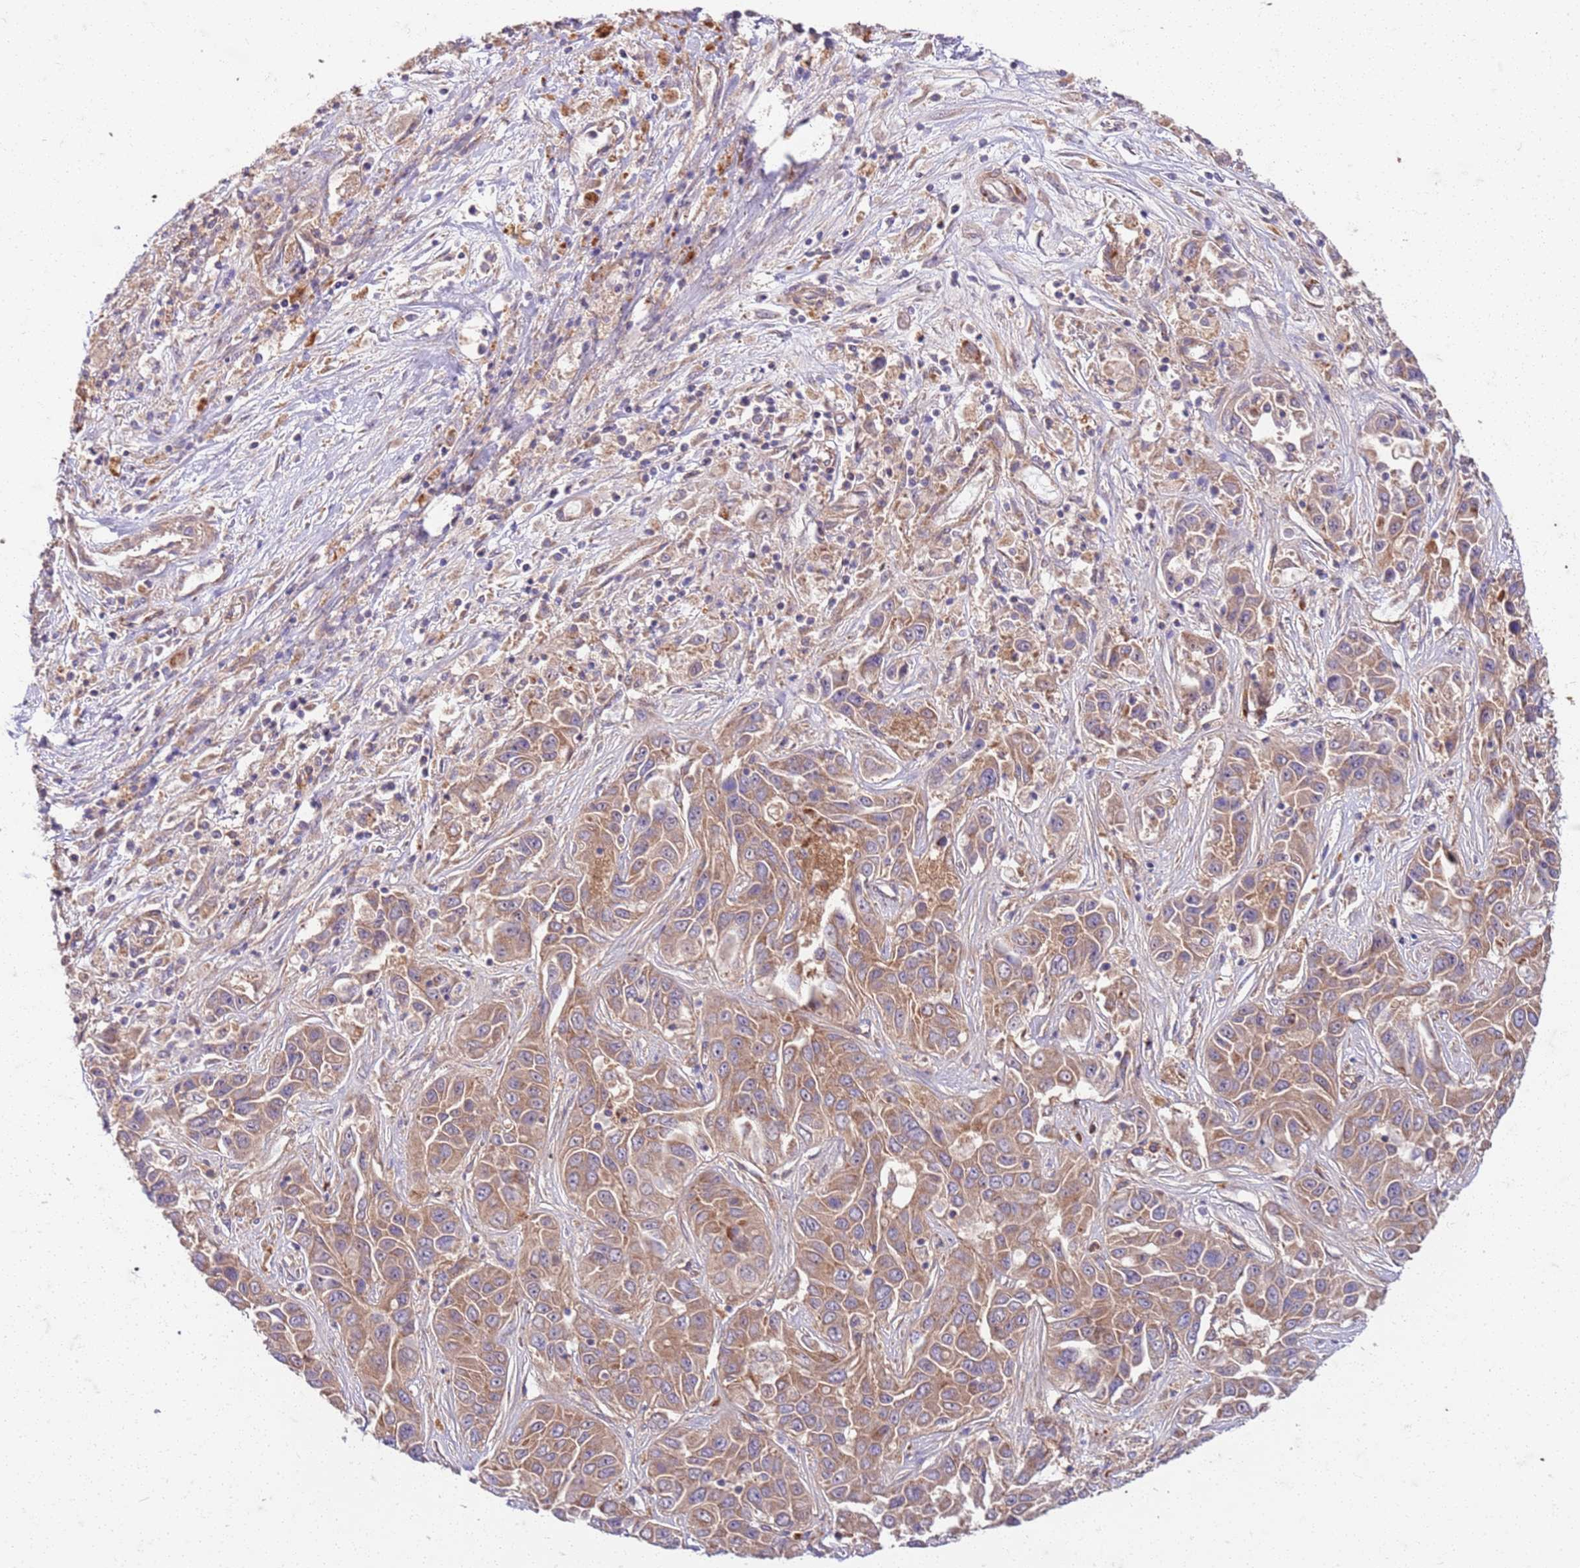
{"staining": {"intensity": "moderate", "quantity": ">75%", "location": "cytoplasmic/membranous"}, "tissue": "liver cancer", "cell_type": "Tumor cells", "image_type": "cancer", "snomed": [{"axis": "morphology", "description": "Cholangiocarcinoma"}, {"axis": "topography", "description": "Liver"}], "caption": "Immunohistochemistry (IHC) staining of cholangiocarcinoma (liver), which exhibits medium levels of moderate cytoplasmic/membranous staining in about >75% of tumor cells indicating moderate cytoplasmic/membranous protein expression. The staining was performed using DAB (brown) for protein detection and nuclei were counterstained in hematoxylin (blue).", "gene": "OSBP", "patient": {"sex": "female", "age": 52}}